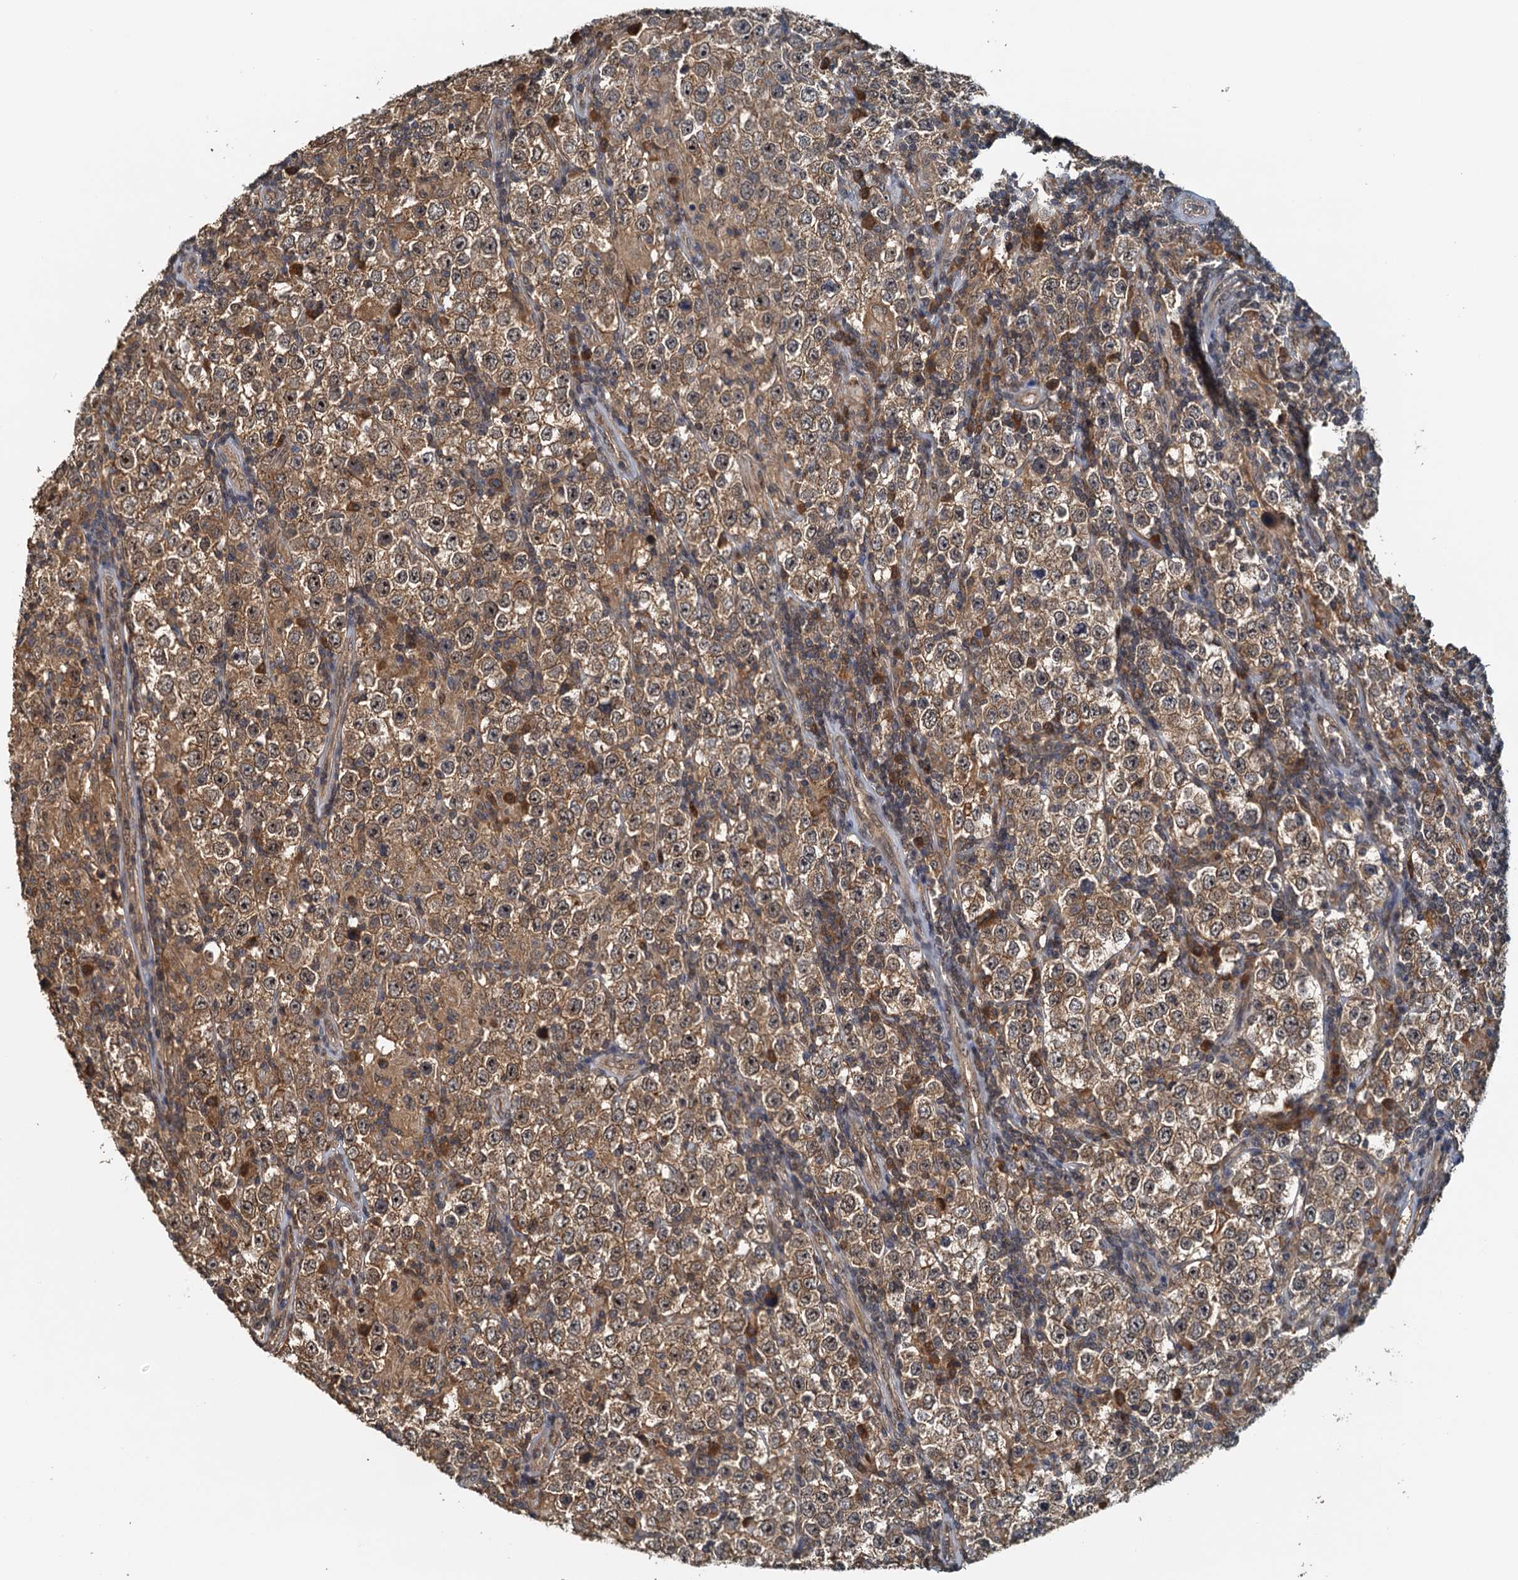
{"staining": {"intensity": "moderate", "quantity": ">75%", "location": "cytoplasmic/membranous"}, "tissue": "testis cancer", "cell_type": "Tumor cells", "image_type": "cancer", "snomed": [{"axis": "morphology", "description": "Normal tissue, NOS"}, {"axis": "morphology", "description": "Urothelial carcinoma, High grade"}, {"axis": "morphology", "description": "Seminoma, NOS"}, {"axis": "morphology", "description": "Carcinoma, Embryonal, NOS"}, {"axis": "topography", "description": "Urinary bladder"}, {"axis": "topography", "description": "Testis"}], "caption": "Human testis cancer (embryonal carcinoma) stained with a protein marker shows moderate staining in tumor cells.", "gene": "UBL7", "patient": {"sex": "male", "age": 41}}